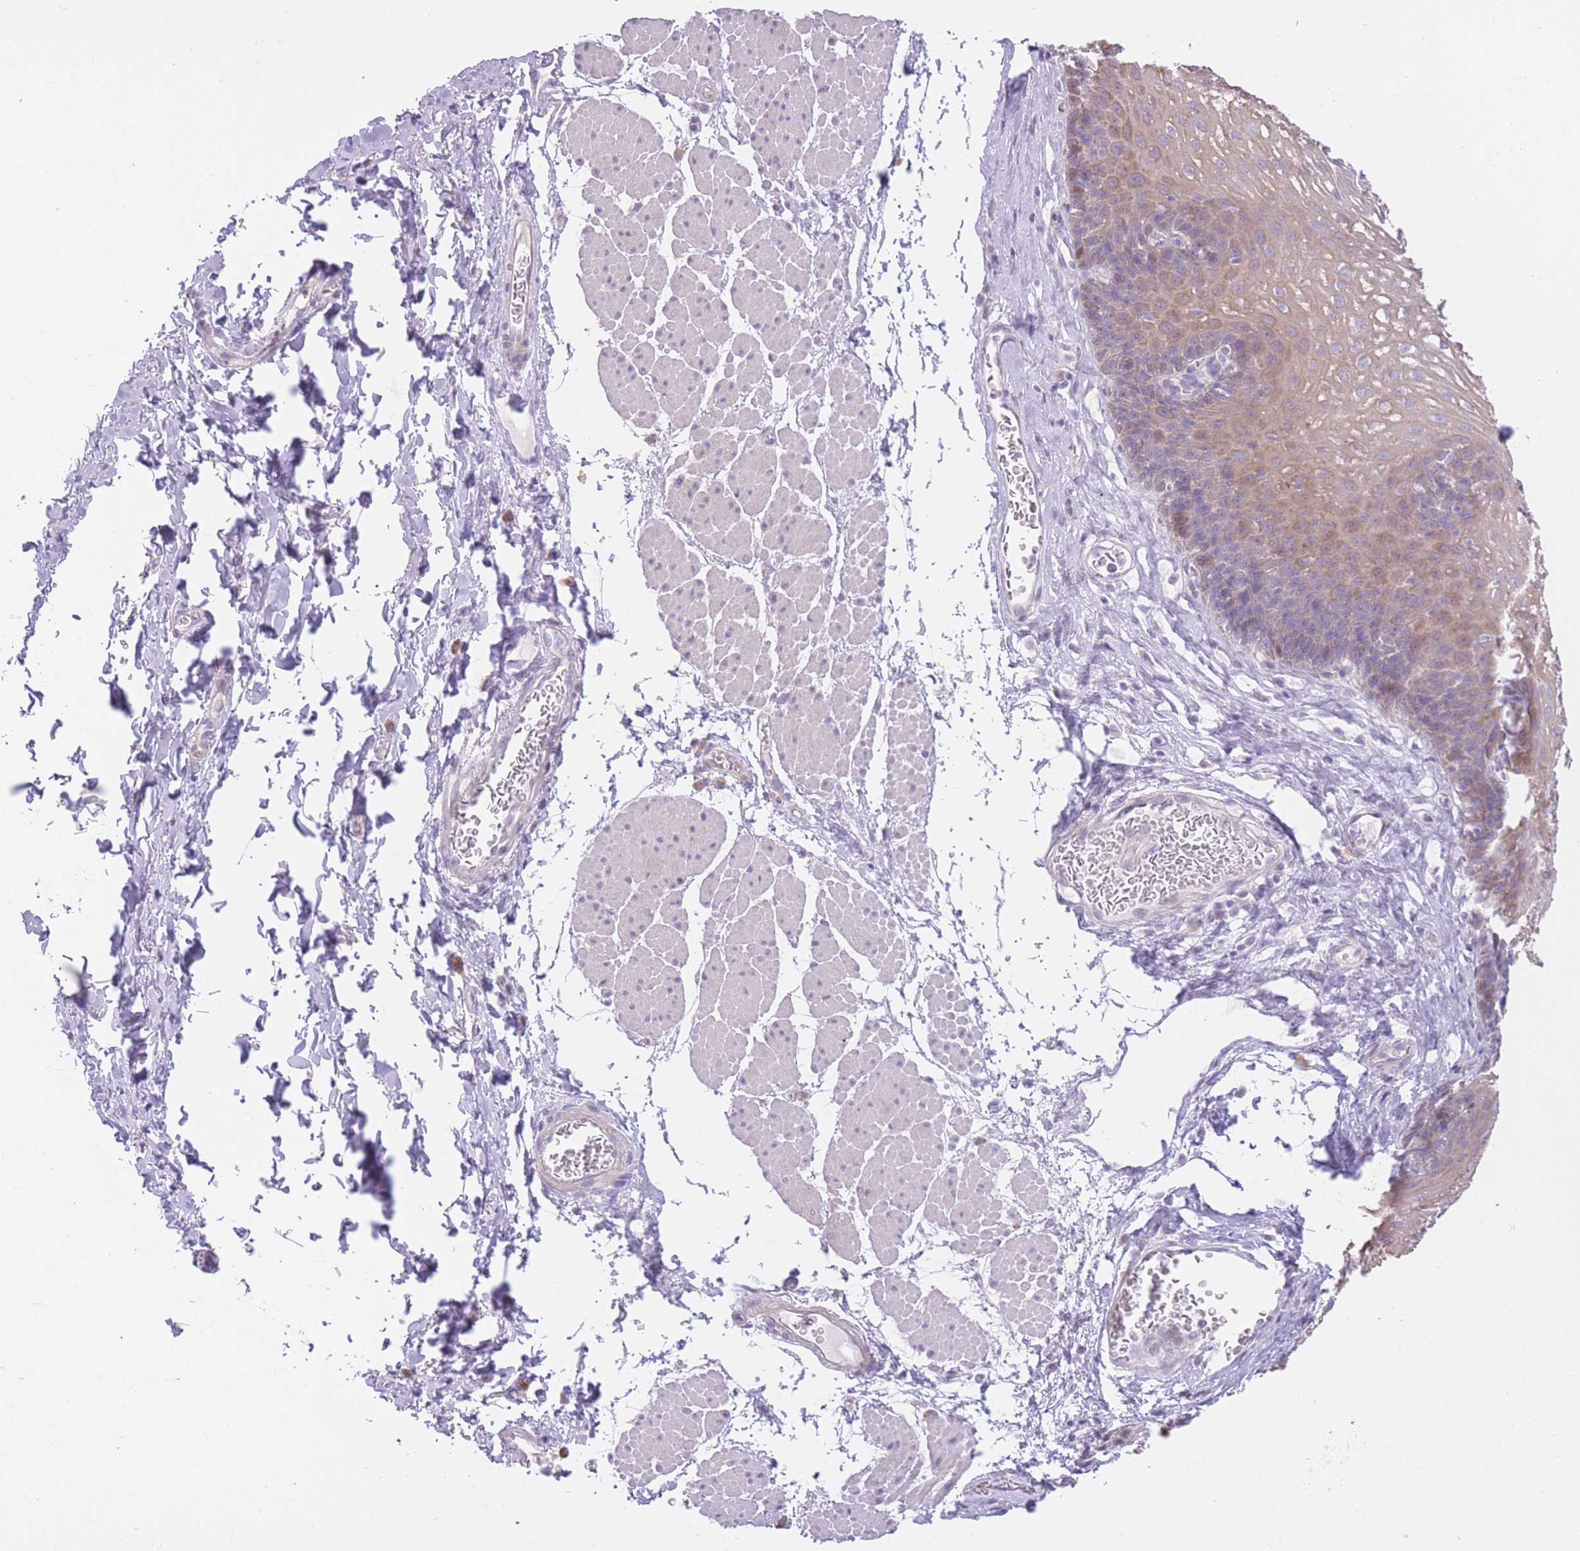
{"staining": {"intensity": "negative", "quantity": "none", "location": "none"}, "tissue": "esophagus", "cell_type": "Squamous epithelial cells", "image_type": "normal", "snomed": [{"axis": "morphology", "description": "Normal tissue, NOS"}, {"axis": "topography", "description": "Esophagus"}], "caption": "Squamous epithelial cells show no significant protein positivity in unremarkable esophagus. (DAB immunohistochemistry (IHC) visualized using brightfield microscopy, high magnification).", "gene": "IMPG1", "patient": {"sex": "female", "age": 66}}